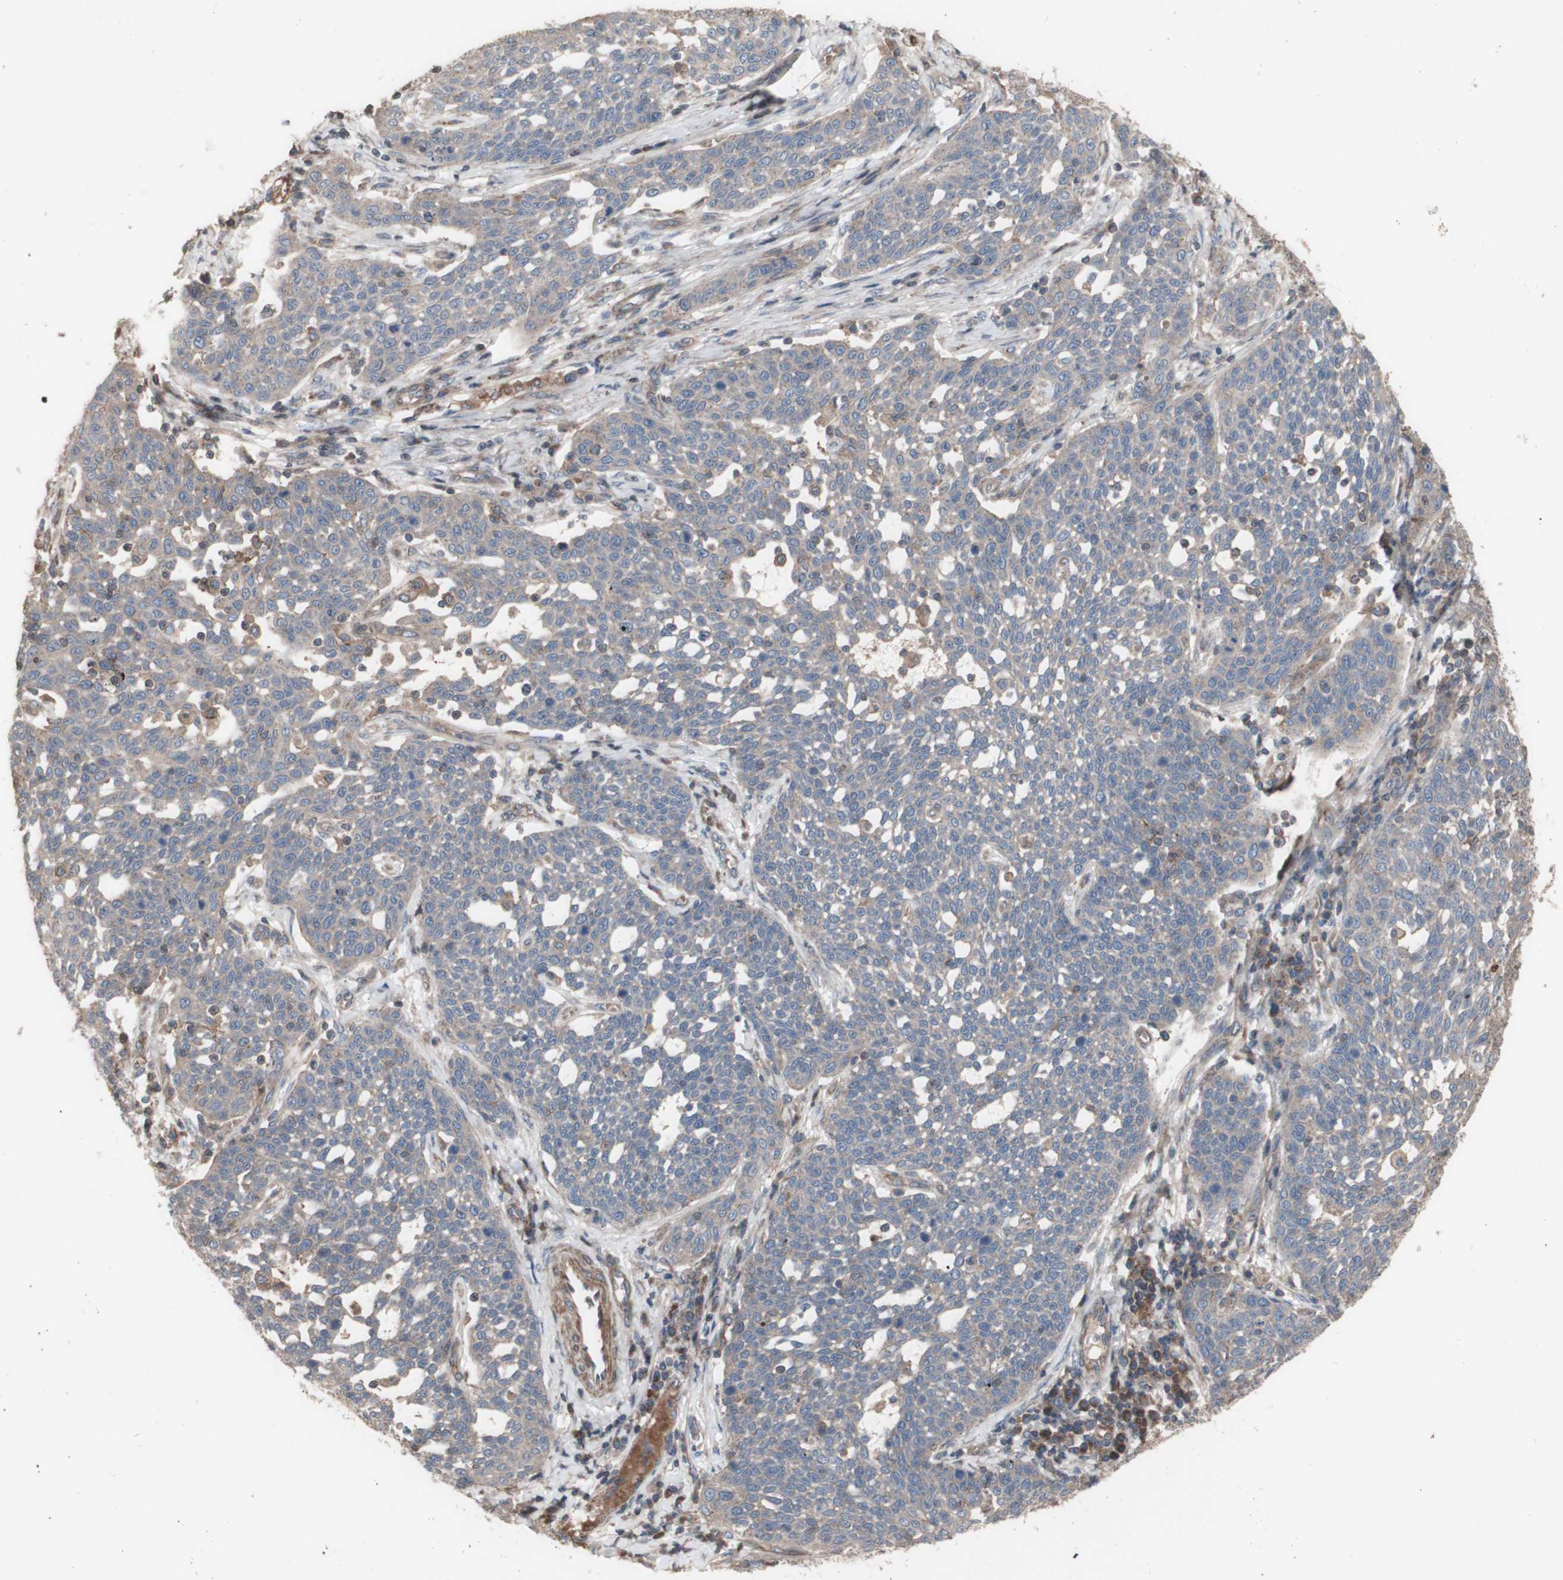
{"staining": {"intensity": "weak", "quantity": ">75%", "location": "cytoplasmic/membranous"}, "tissue": "cervical cancer", "cell_type": "Tumor cells", "image_type": "cancer", "snomed": [{"axis": "morphology", "description": "Squamous cell carcinoma, NOS"}, {"axis": "topography", "description": "Cervix"}], "caption": "Immunohistochemistry histopathology image of human squamous cell carcinoma (cervical) stained for a protein (brown), which shows low levels of weak cytoplasmic/membranous positivity in approximately >75% of tumor cells.", "gene": "COPB1", "patient": {"sex": "female", "age": 34}}